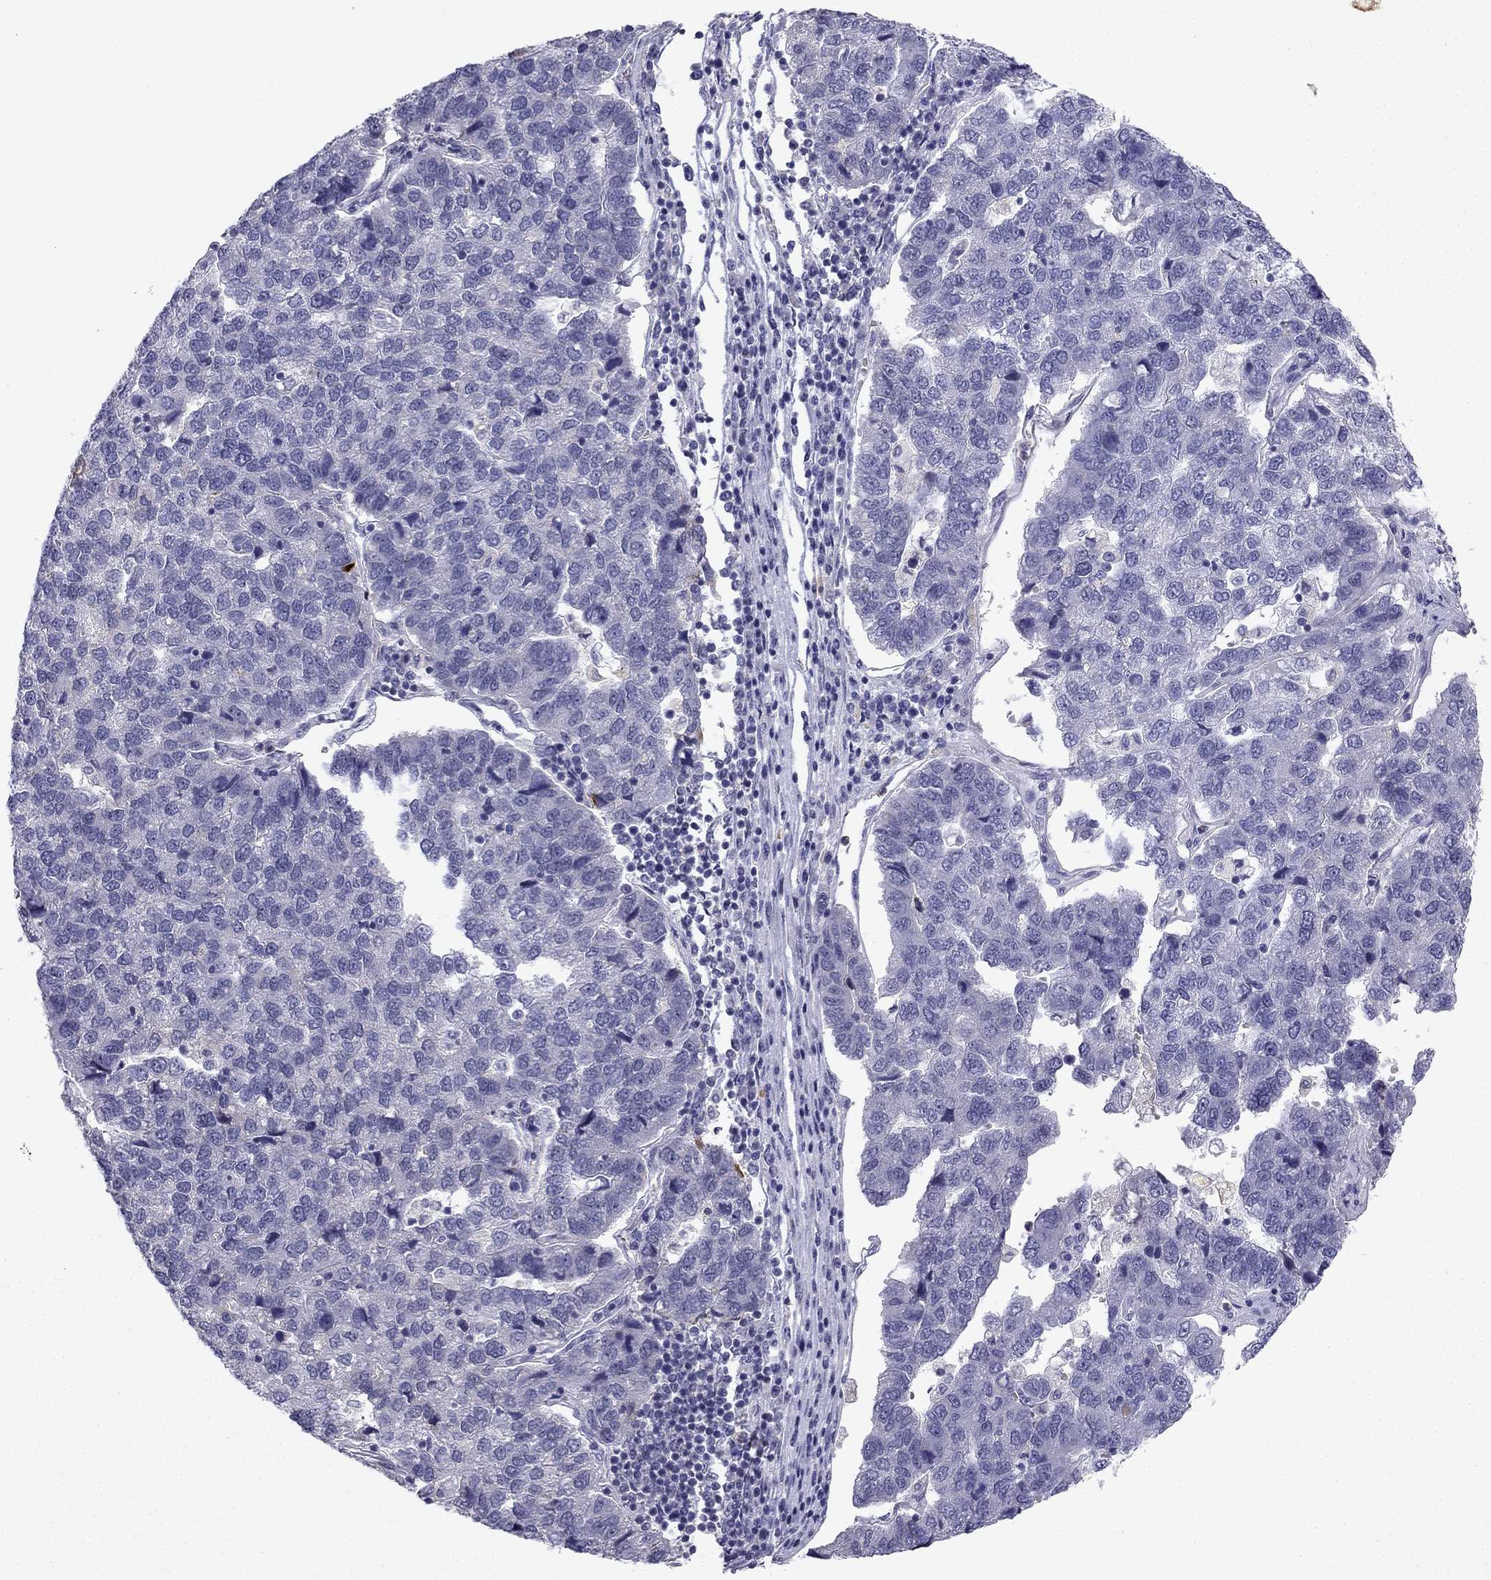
{"staining": {"intensity": "negative", "quantity": "none", "location": "none"}, "tissue": "pancreatic cancer", "cell_type": "Tumor cells", "image_type": "cancer", "snomed": [{"axis": "morphology", "description": "Adenocarcinoma, NOS"}, {"axis": "topography", "description": "Pancreas"}], "caption": "Photomicrograph shows no significant protein staining in tumor cells of pancreatic cancer.", "gene": "SLC6A4", "patient": {"sex": "female", "age": 61}}